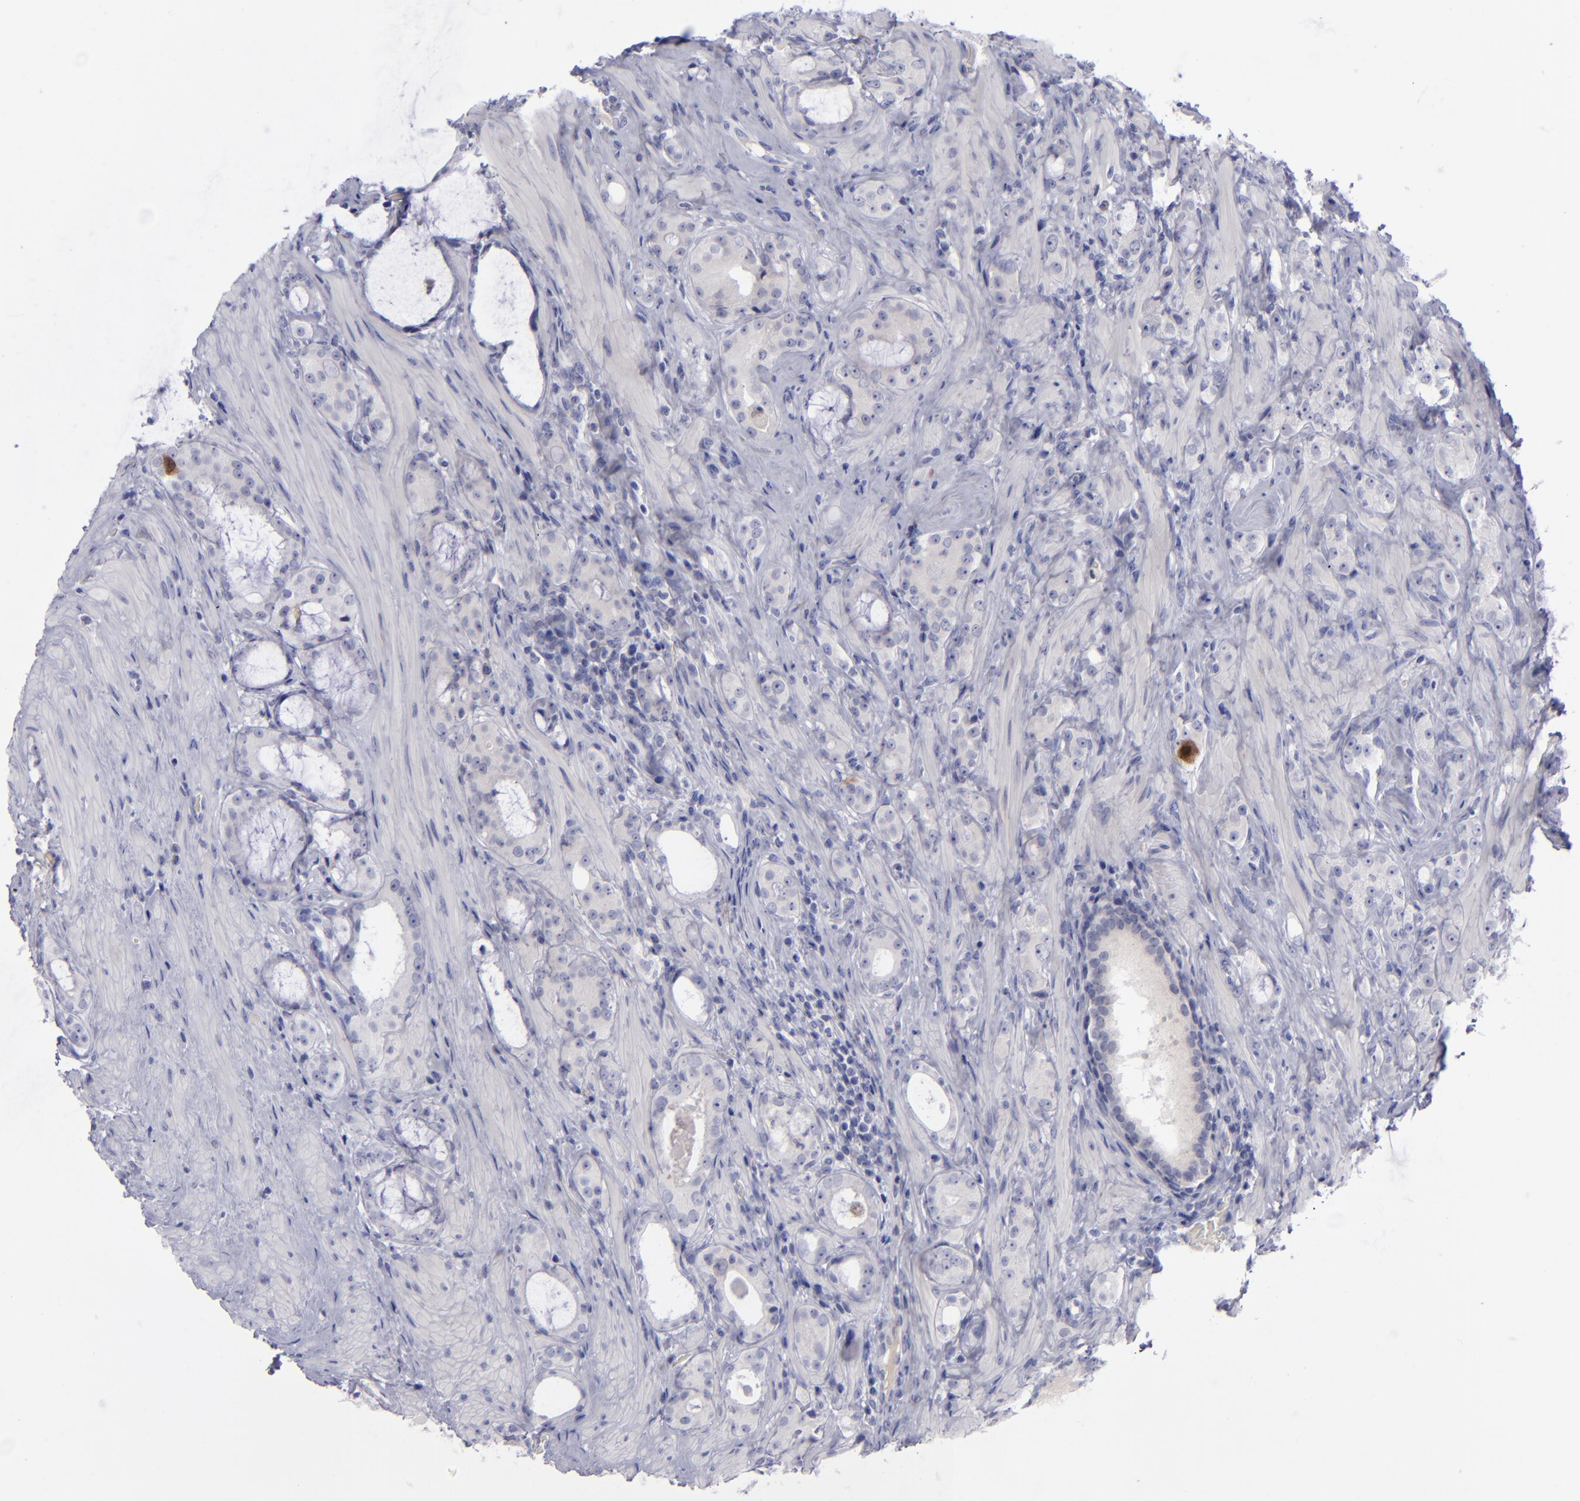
{"staining": {"intensity": "negative", "quantity": "none", "location": "none"}, "tissue": "prostate cancer", "cell_type": "Tumor cells", "image_type": "cancer", "snomed": [{"axis": "morphology", "description": "Adenocarcinoma, Medium grade"}, {"axis": "topography", "description": "Prostate"}], "caption": "The immunohistochemistry (IHC) image has no significant staining in tumor cells of medium-grade adenocarcinoma (prostate) tissue.", "gene": "AURKA", "patient": {"sex": "male", "age": 73}}